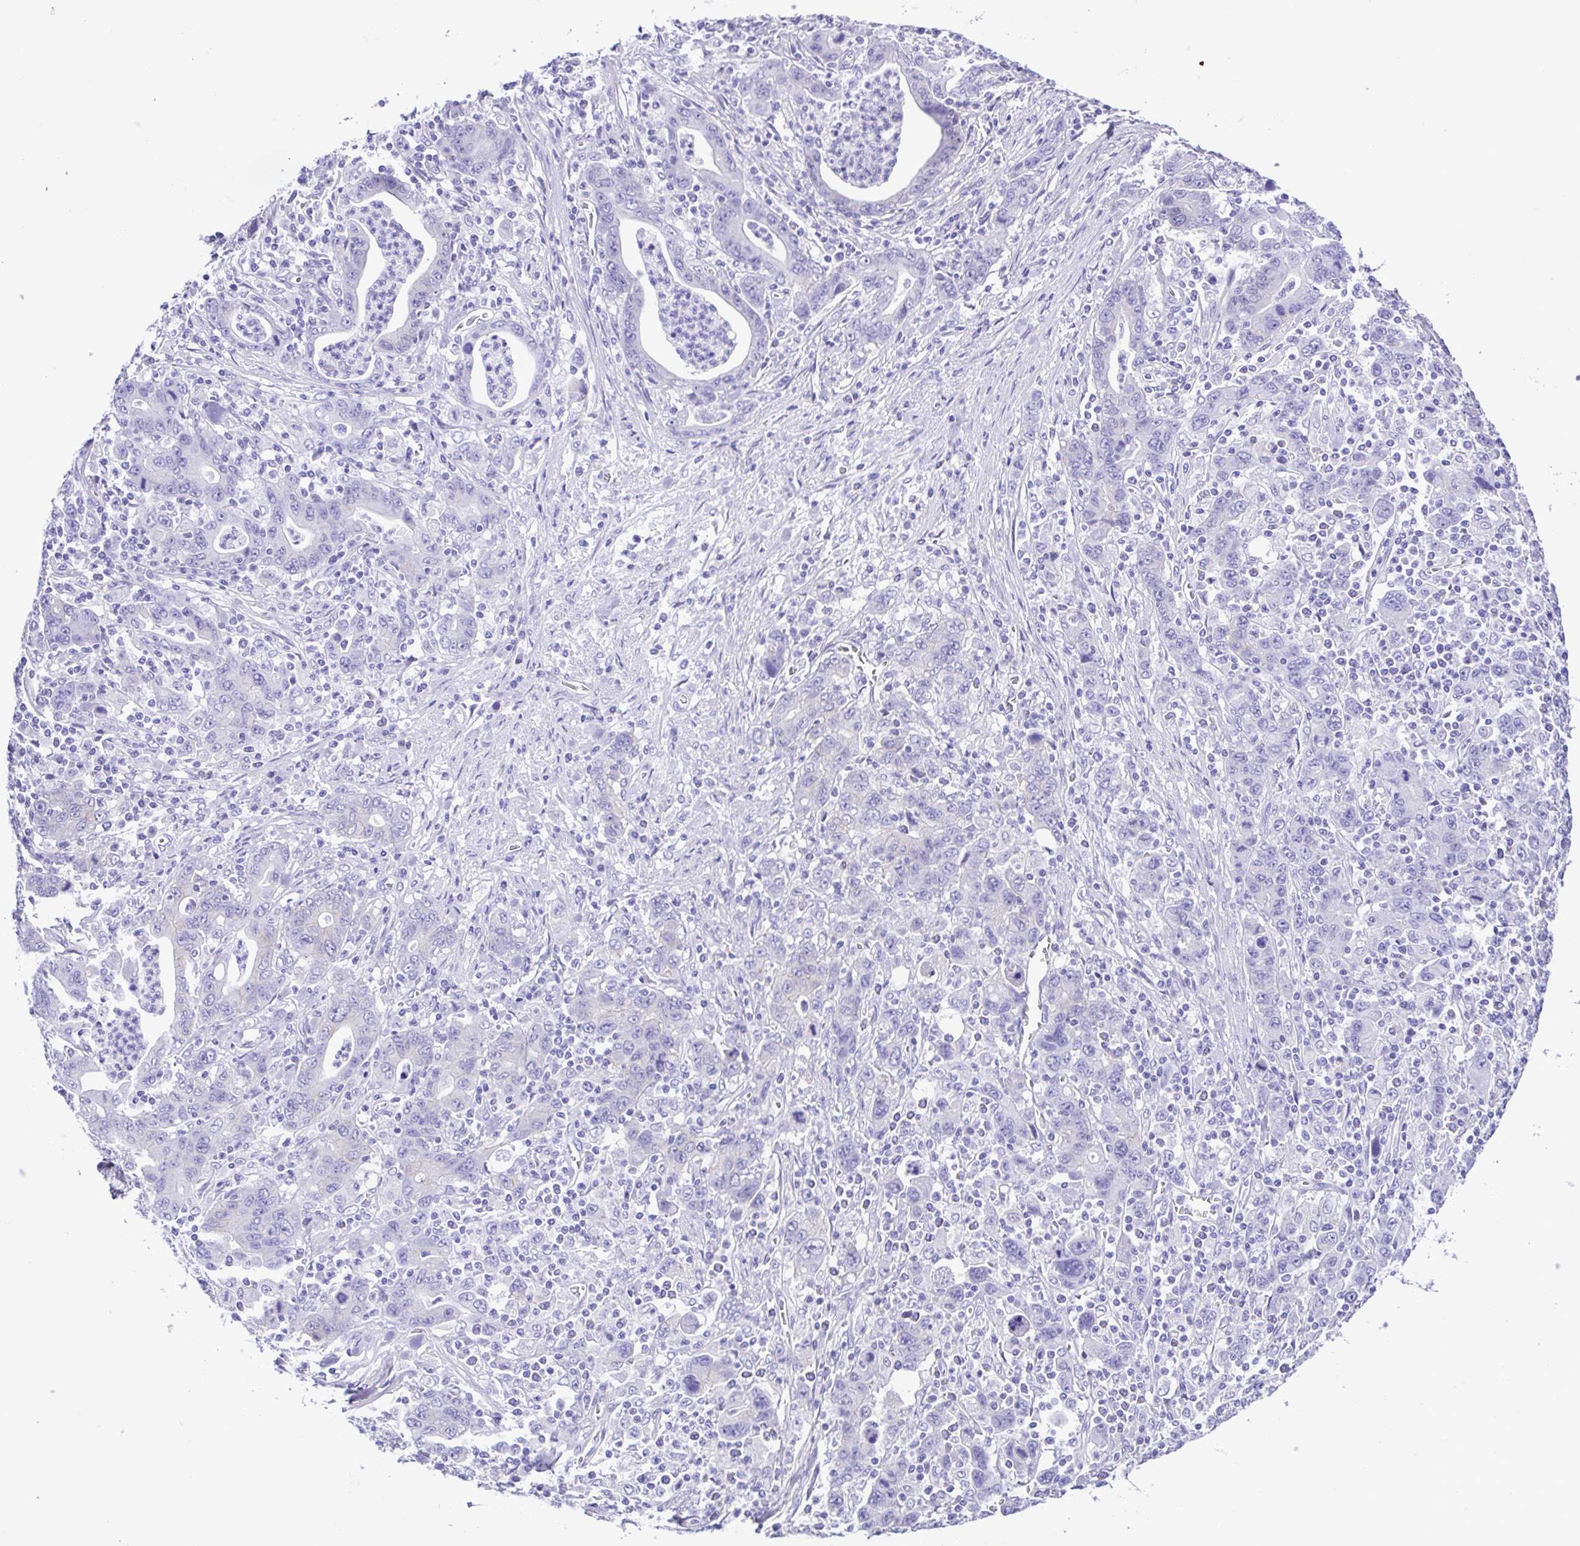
{"staining": {"intensity": "negative", "quantity": "none", "location": "none"}, "tissue": "stomach cancer", "cell_type": "Tumor cells", "image_type": "cancer", "snomed": [{"axis": "morphology", "description": "Adenocarcinoma, NOS"}, {"axis": "topography", "description": "Stomach, upper"}], "caption": "Protein analysis of stomach cancer (adenocarcinoma) shows no significant expression in tumor cells.", "gene": "ISM2", "patient": {"sex": "male", "age": 69}}